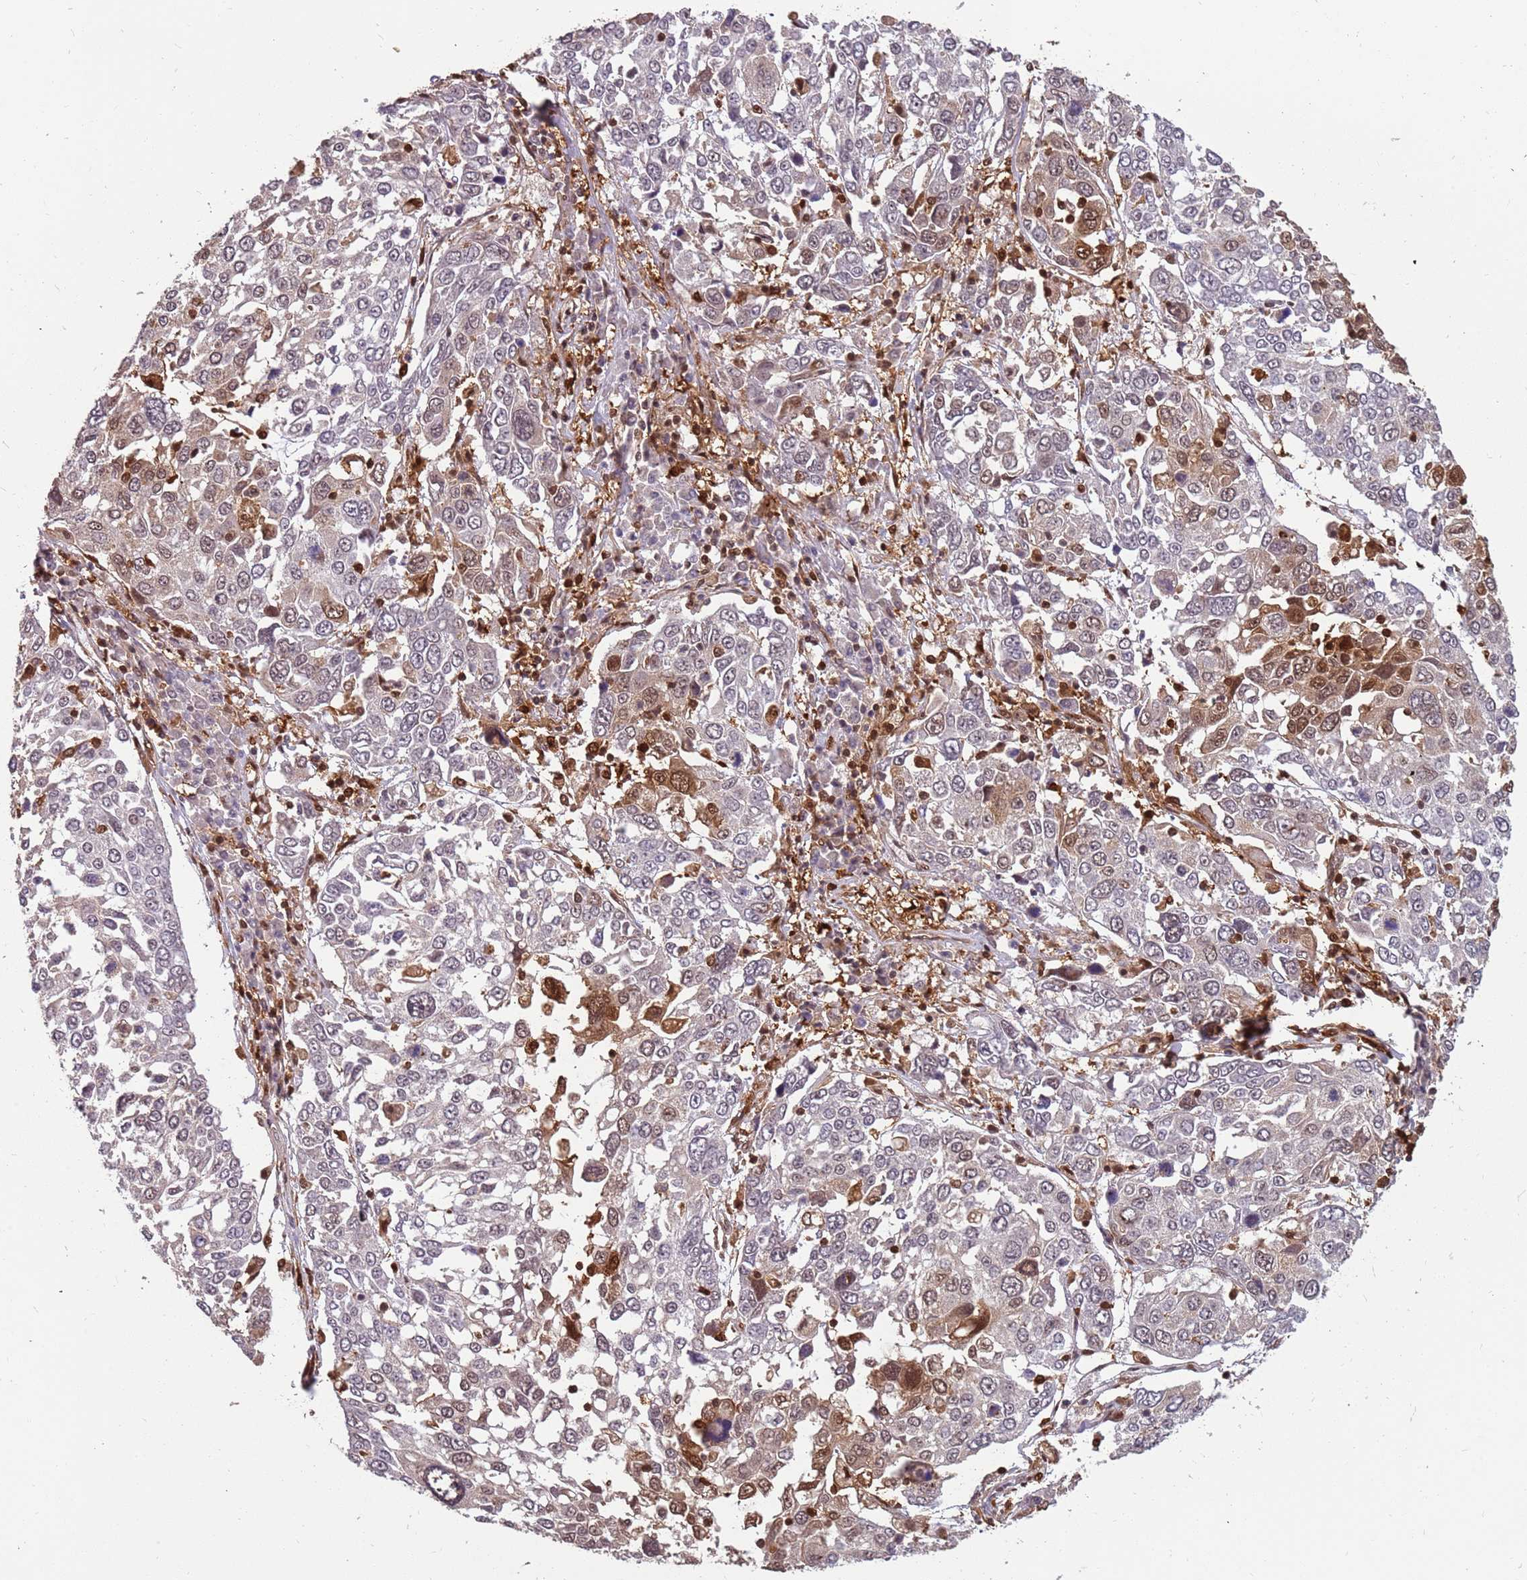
{"staining": {"intensity": "moderate", "quantity": "<25%", "location": "cytoplasmic/membranous,nuclear"}, "tissue": "lung cancer", "cell_type": "Tumor cells", "image_type": "cancer", "snomed": [{"axis": "morphology", "description": "Squamous cell carcinoma, NOS"}, {"axis": "topography", "description": "Lung"}], "caption": "Lung squamous cell carcinoma stained for a protein (brown) exhibits moderate cytoplasmic/membranous and nuclear positive positivity in about <25% of tumor cells.", "gene": "GBP2", "patient": {"sex": "male", "age": 65}}